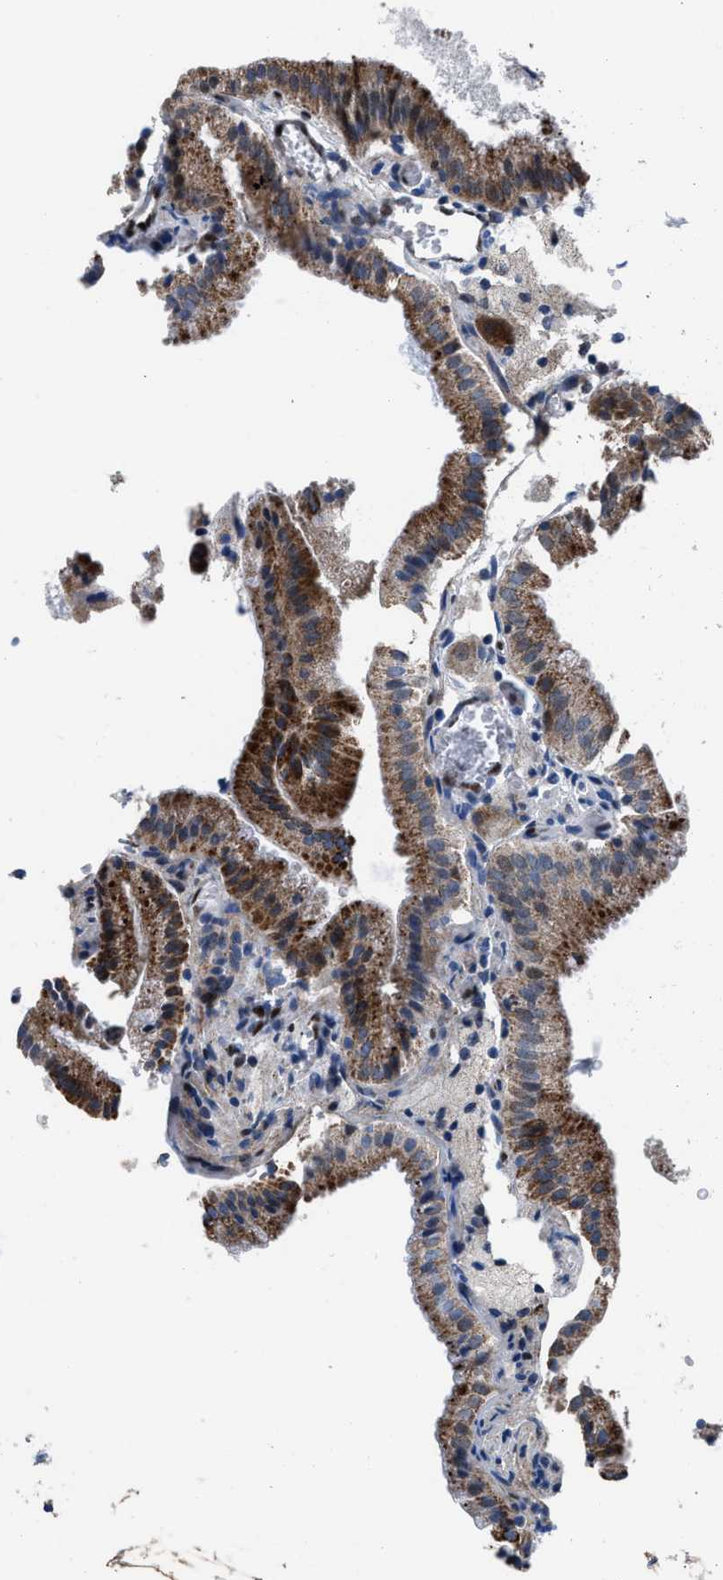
{"staining": {"intensity": "strong", "quantity": ">75%", "location": "cytoplasmic/membranous"}, "tissue": "gallbladder", "cell_type": "Glandular cells", "image_type": "normal", "snomed": [{"axis": "morphology", "description": "Normal tissue, NOS"}, {"axis": "topography", "description": "Gallbladder"}], "caption": "DAB (3,3'-diaminobenzidine) immunohistochemical staining of benign gallbladder shows strong cytoplasmic/membranous protein positivity in approximately >75% of glandular cells. The staining was performed using DAB (3,3'-diaminobenzidine) to visualize the protein expression in brown, while the nuclei were stained in blue with hematoxylin (Magnification: 20x).", "gene": "LMO2", "patient": {"sex": "male", "age": 54}}